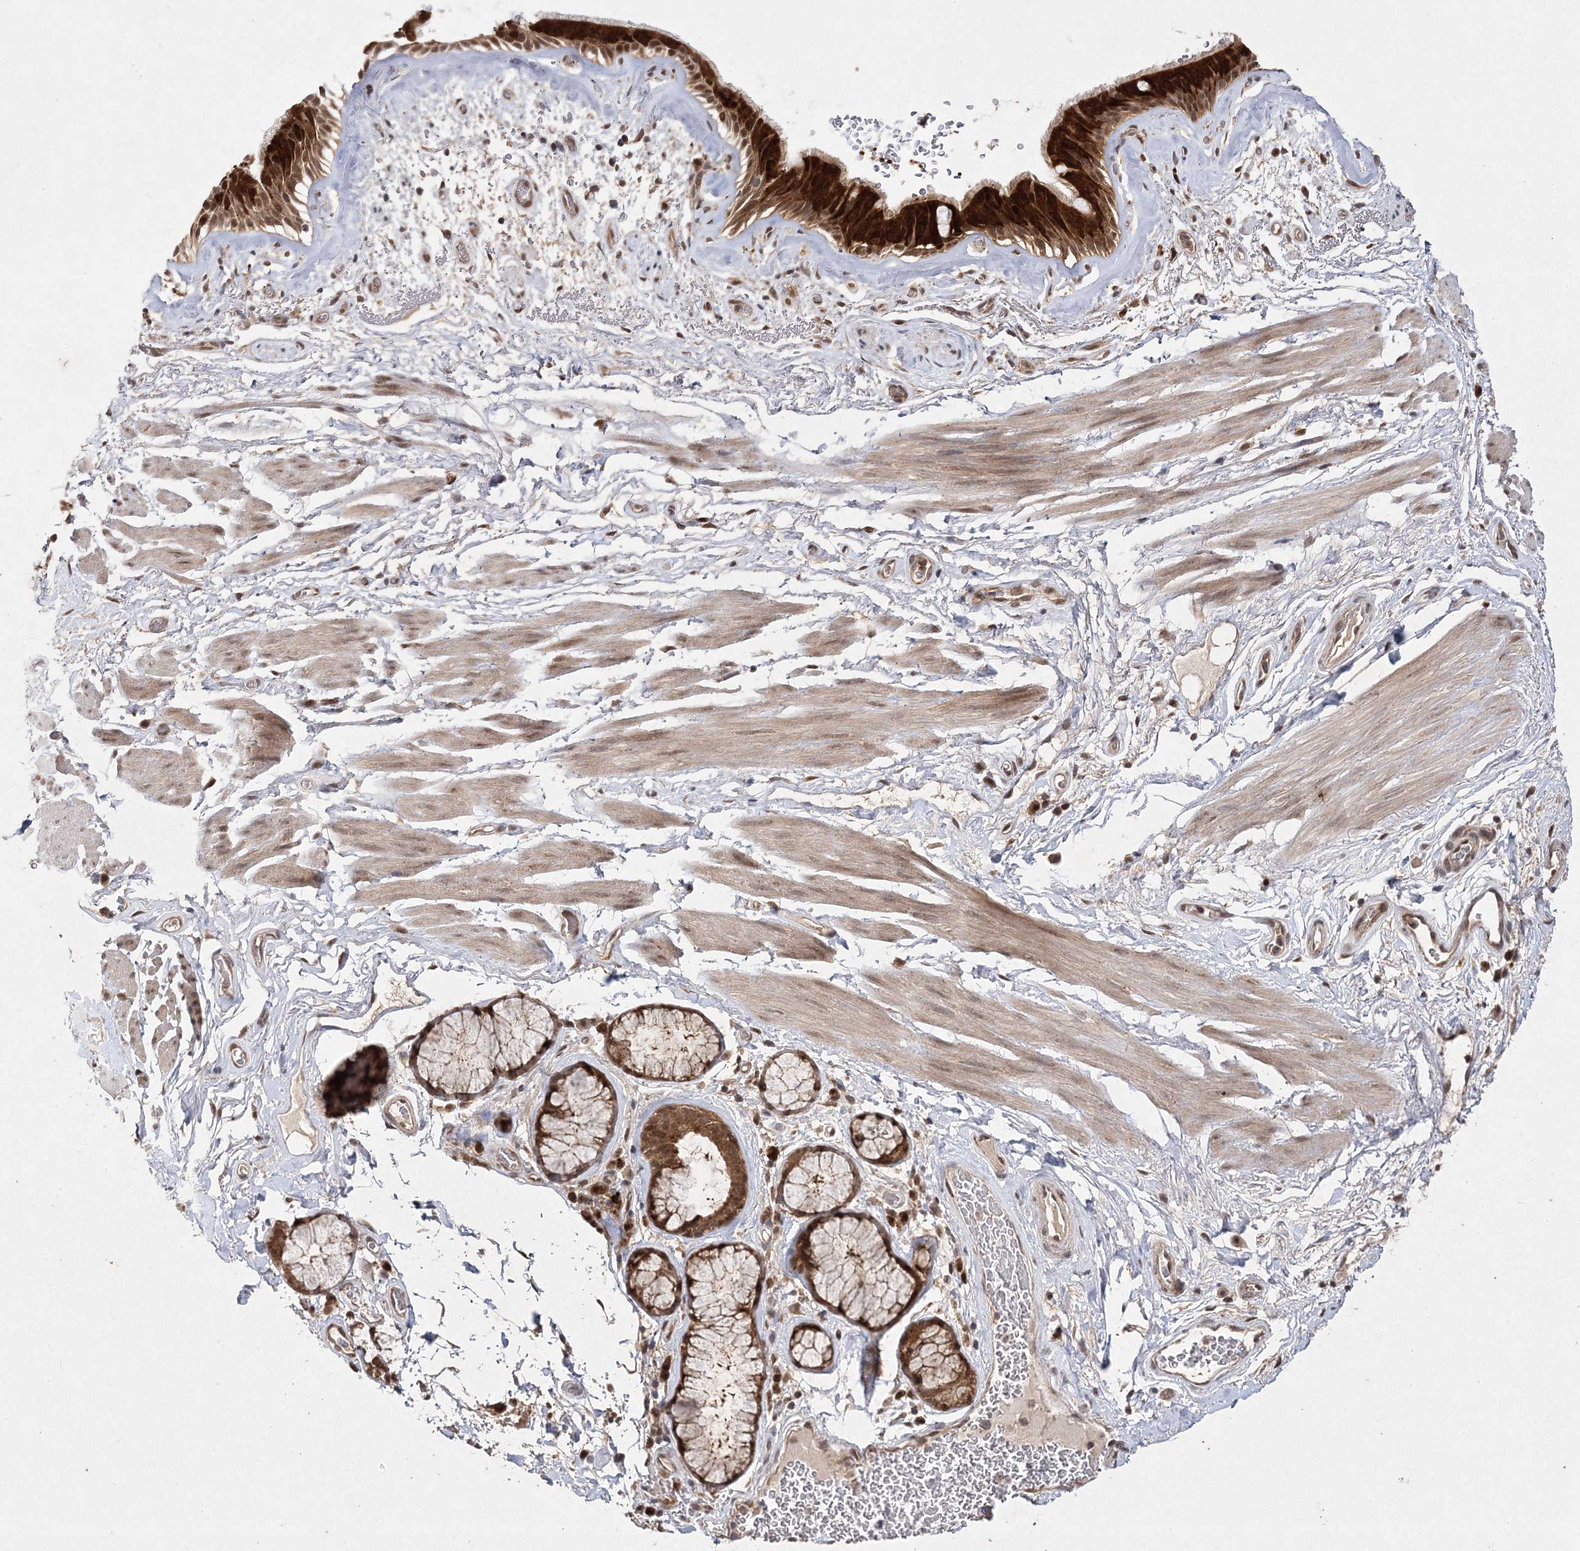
{"staining": {"intensity": "strong", "quantity": ">75%", "location": "cytoplasmic/membranous,nuclear"}, "tissue": "bronchus", "cell_type": "Respiratory epithelial cells", "image_type": "normal", "snomed": [{"axis": "morphology", "description": "Normal tissue, NOS"}, {"axis": "topography", "description": "Cartilage tissue"}], "caption": "High-power microscopy captured an IHC image of normal bronchus, revealing strong cytoplasmic/membranous,nuclear staining in approximately >75% of respiratory epithelial cells.", "gene": "NIF3L1", "patient": {"sex": "female", "age": 63}}